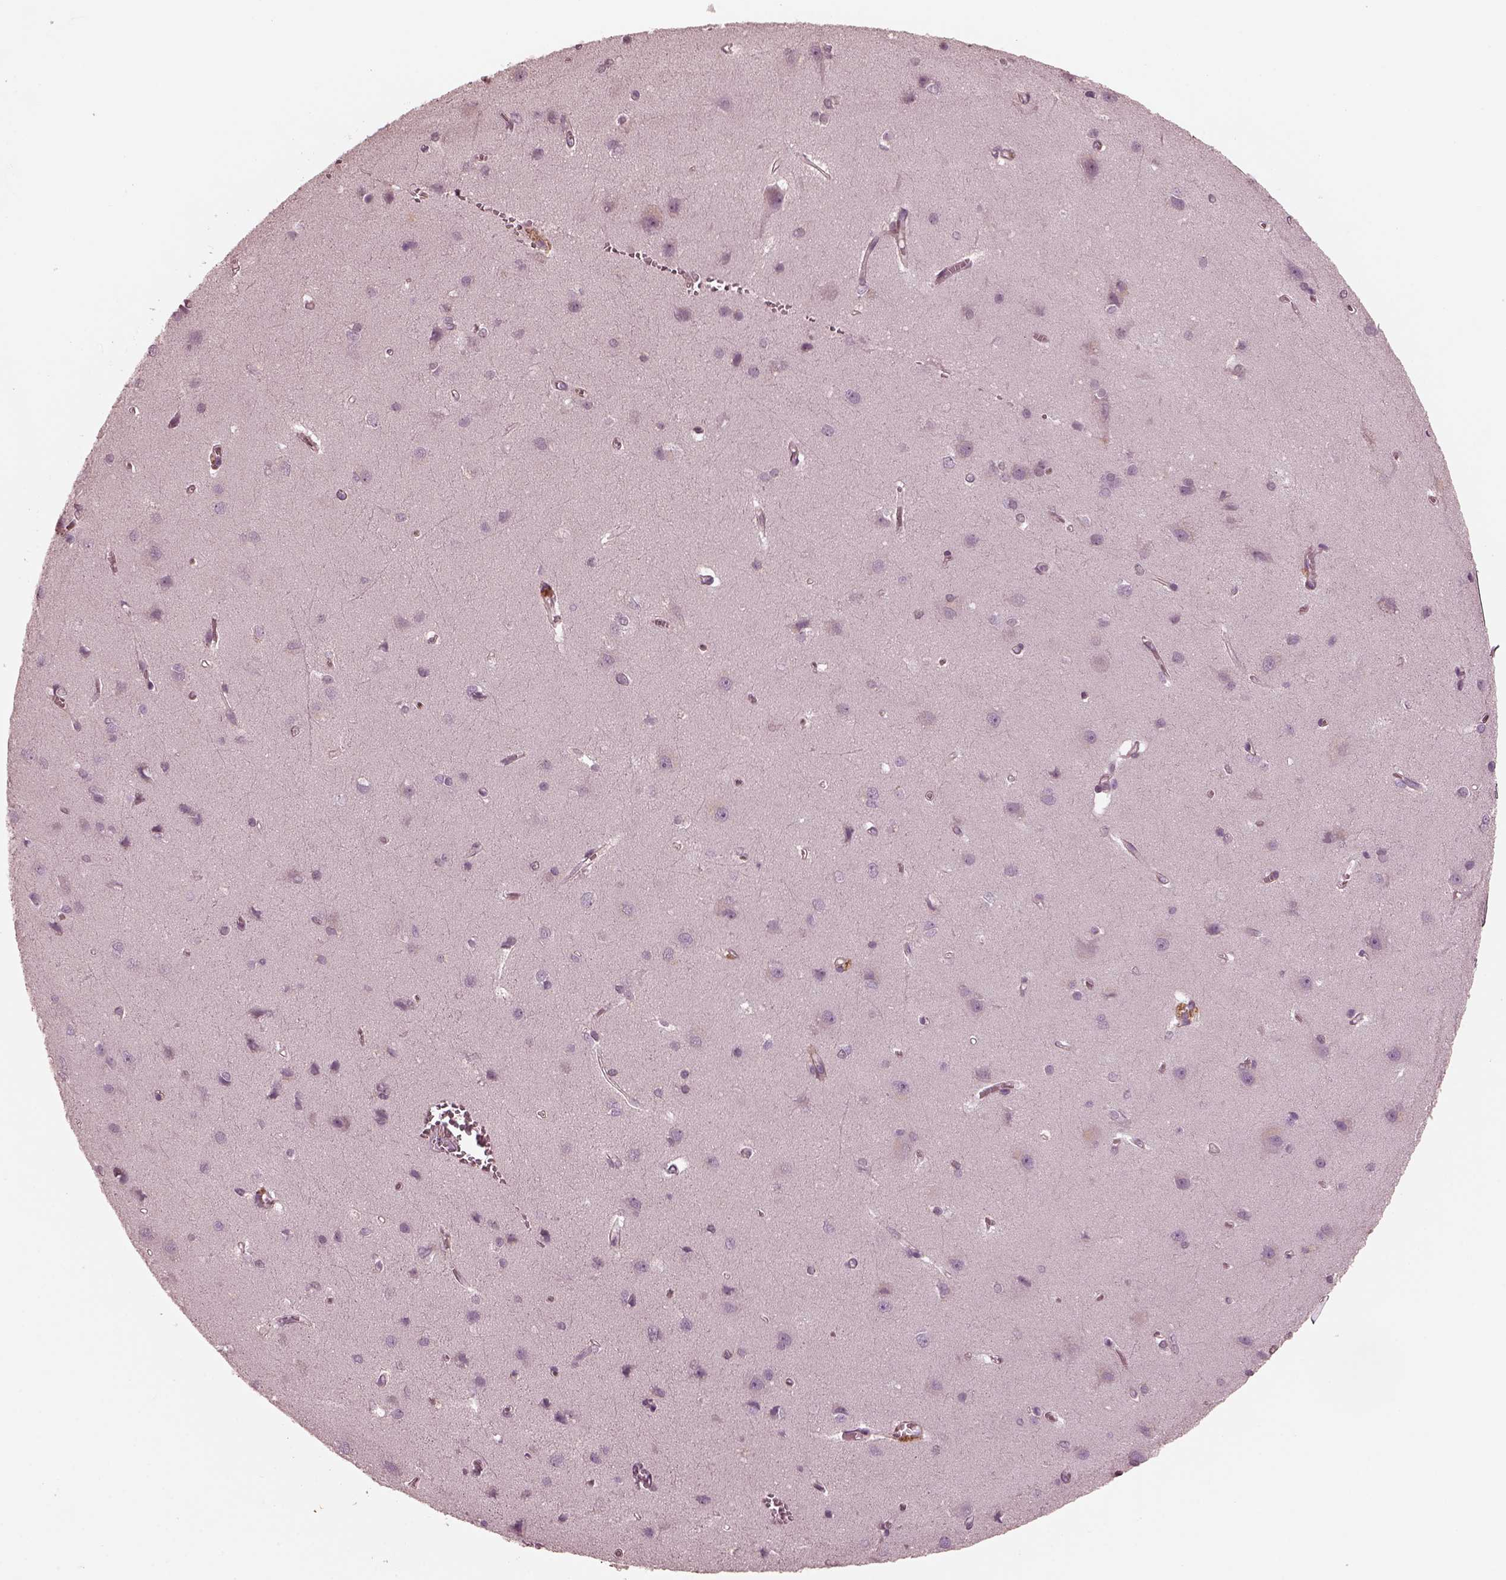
{"staining": {"intensity": "weak", "quantity": ">75%", "location": "cytoplasmic/membranous"}, "tissue": "cerebral cortex", "cell_type": "Endothelial cells", "image_type": "normal", "snomed": [{"axis": "morphology", "description": "Normal tissue, NOS"}, {"axis": "topography", "description": "Cerebral cortex"}], "caption": "Immunohistochemical staining of unremarkable cerebral cortex reveals low levels of weak cytoplasmic/membranous expression in approximately >75% of endothelial cells. Using DAB (3,3'-diaminobenzidine) (brown) and hematoxylin (blue) stains, captured at high magnification using brightfield microscopy.", "gene": "KIF6", "patient": {"sex": "male", "age": 37}}